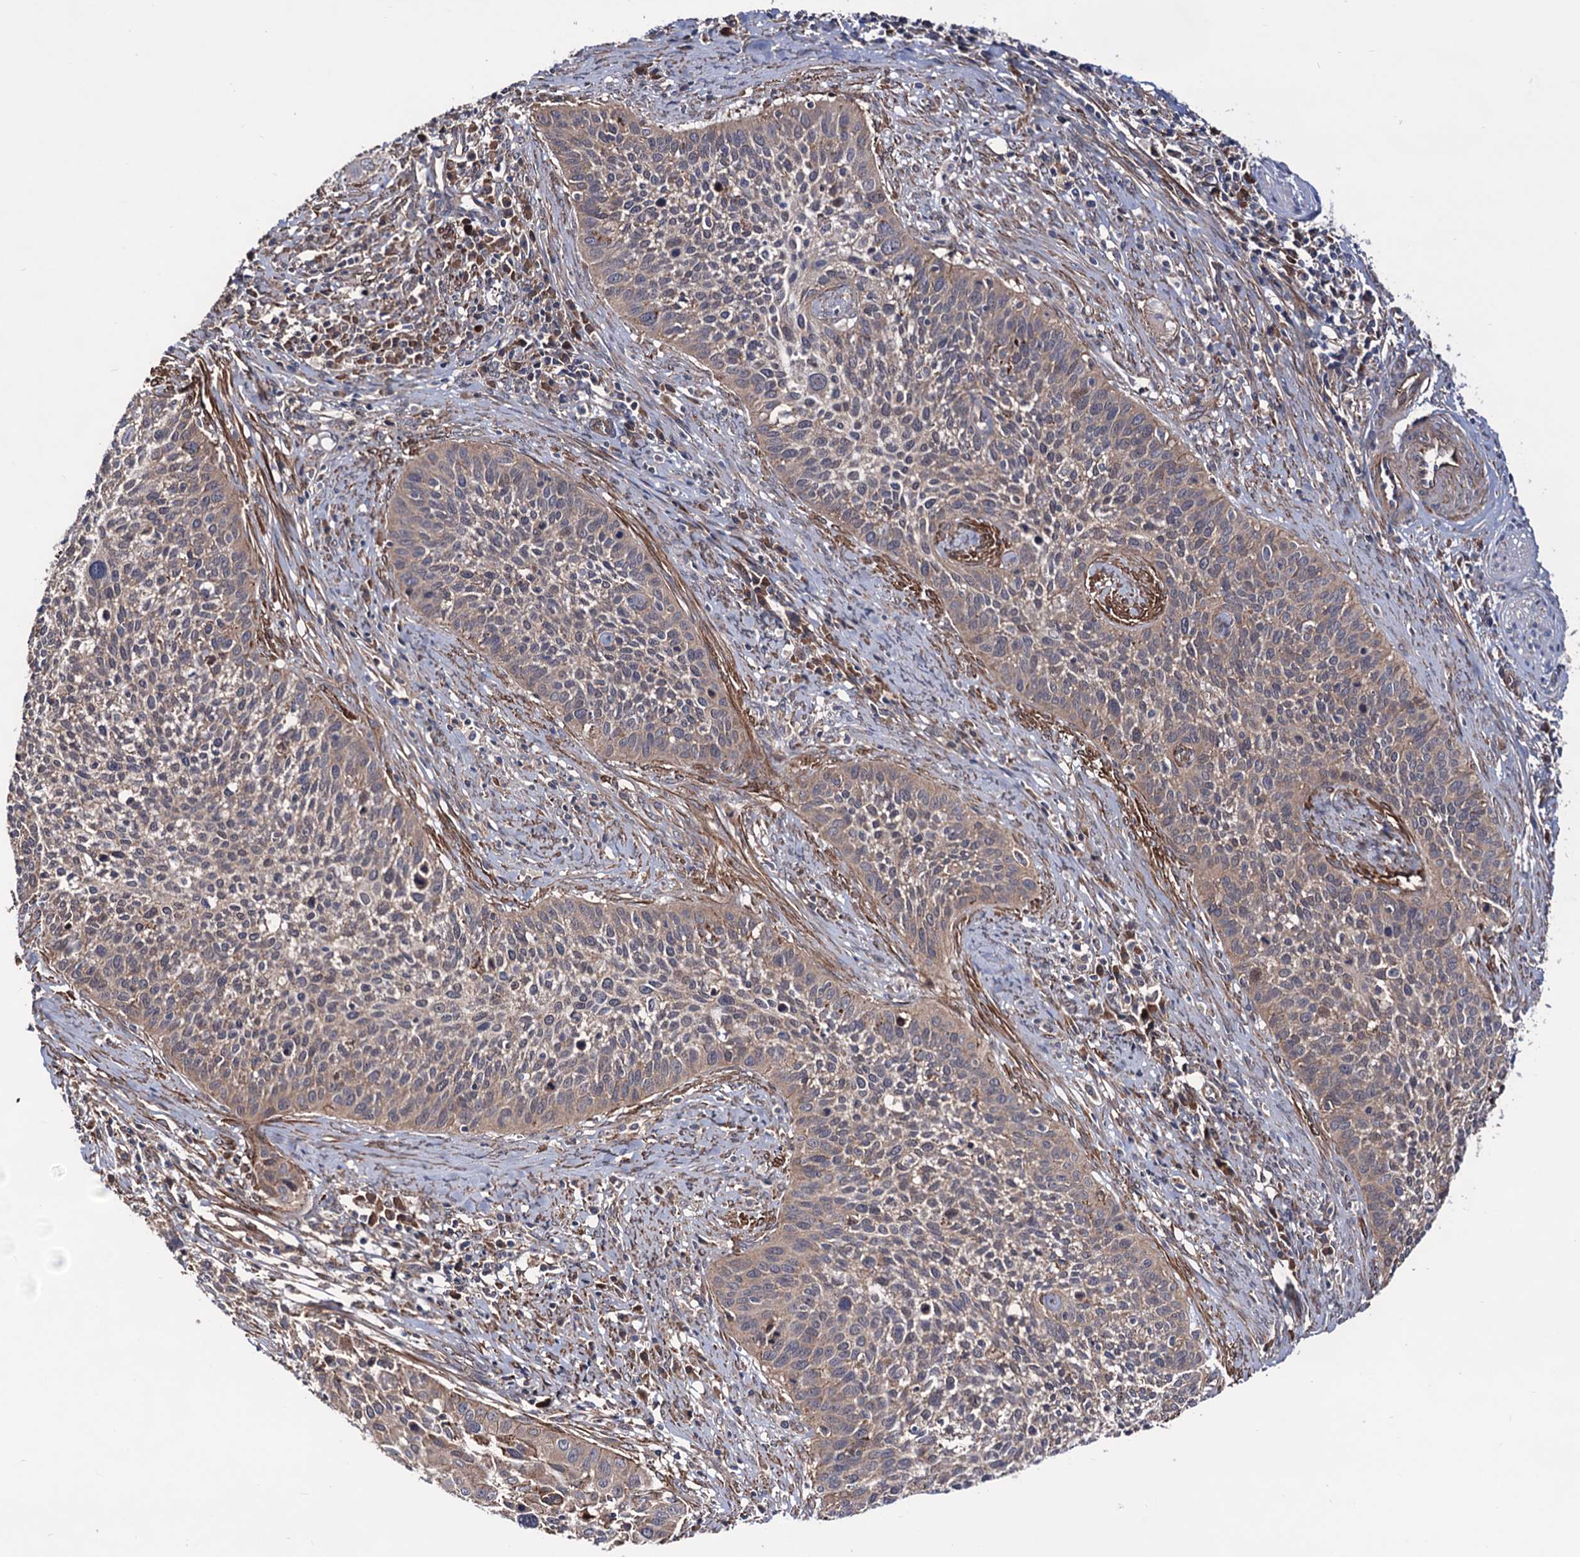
{"staining": {"intensity": "moderate", "quantity": "25%-75%", "location": "cytoplasmic/membranous"}, "tissue": "cervical cancer", "cell_type": "Tumor cells", "image_type": "cancer", "snomed": [{"axis": "morphology", "description": "Squamous cell carcinoma, NOS"}, {"axis": "topography", "description": "Cervix"}], "caption": "Squamous cell carcinoma (cervical) tissue exhibits moderate cytoplasmic/membranous positivity in about 25%-75% of tumor cells, visualized by immunohistochemistry.", "gene": "FERMT2", "patient": {"sex": "female", "age": 34}}